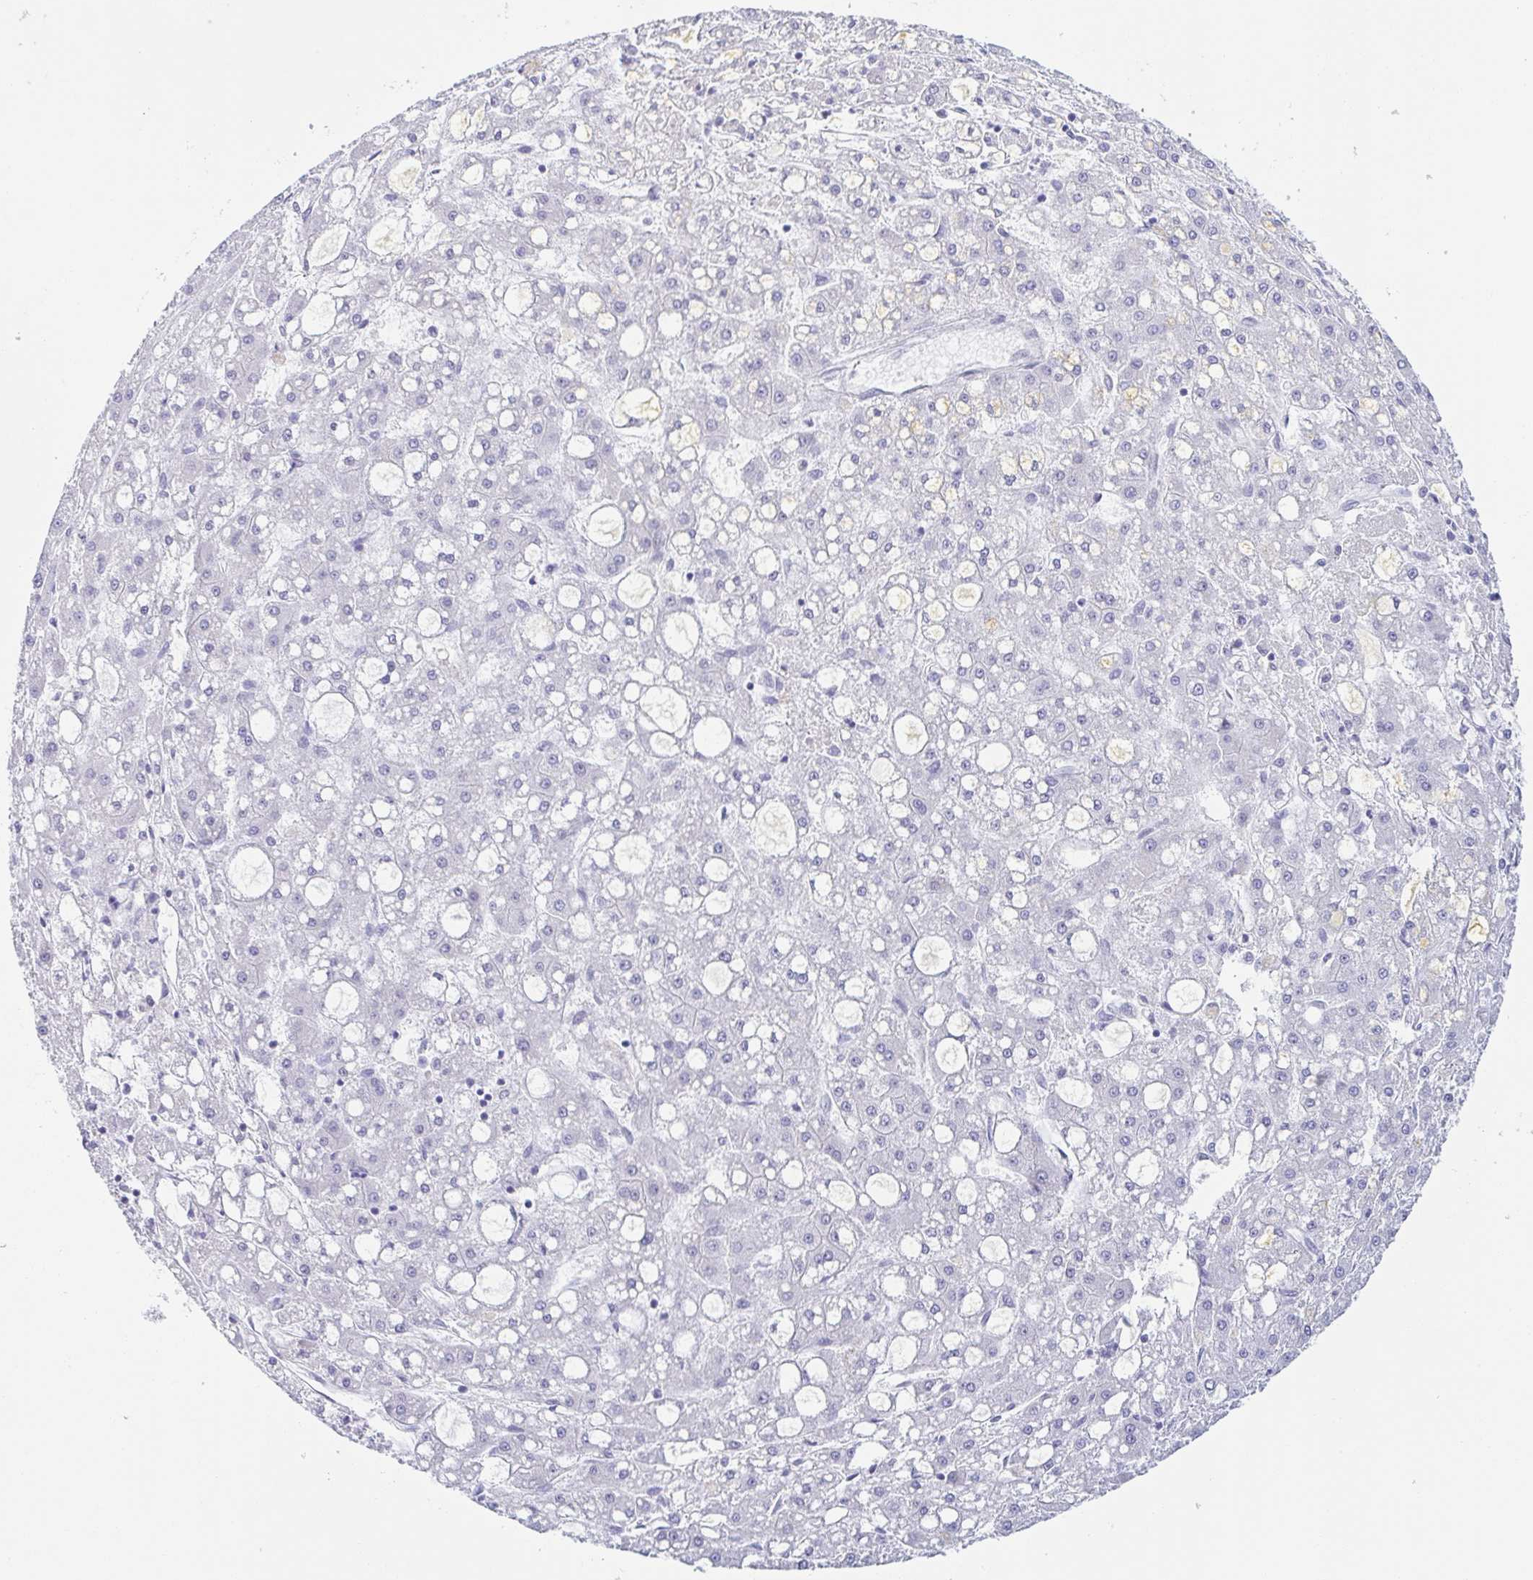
{"staining": {"intensity": "negative", "quantity": "none", "location": "none"}, "tissue": "liver cancer", "cell_type": "Tumor cells", "image_type": "cancer", "snomed": [{"axis": "morphology", "description": "Carcinoma, Hepatocellular, NOS"}, {"axis": "topography", "description": "Liver"}], "caption": "This is an immunohistochemistry (IHC) histopathology image of human liver hepatocellular carcinoma. There is no positivity in tumor cells.", "gene": "ZG16B", "patient": {"sex": "male", "age": 67}}